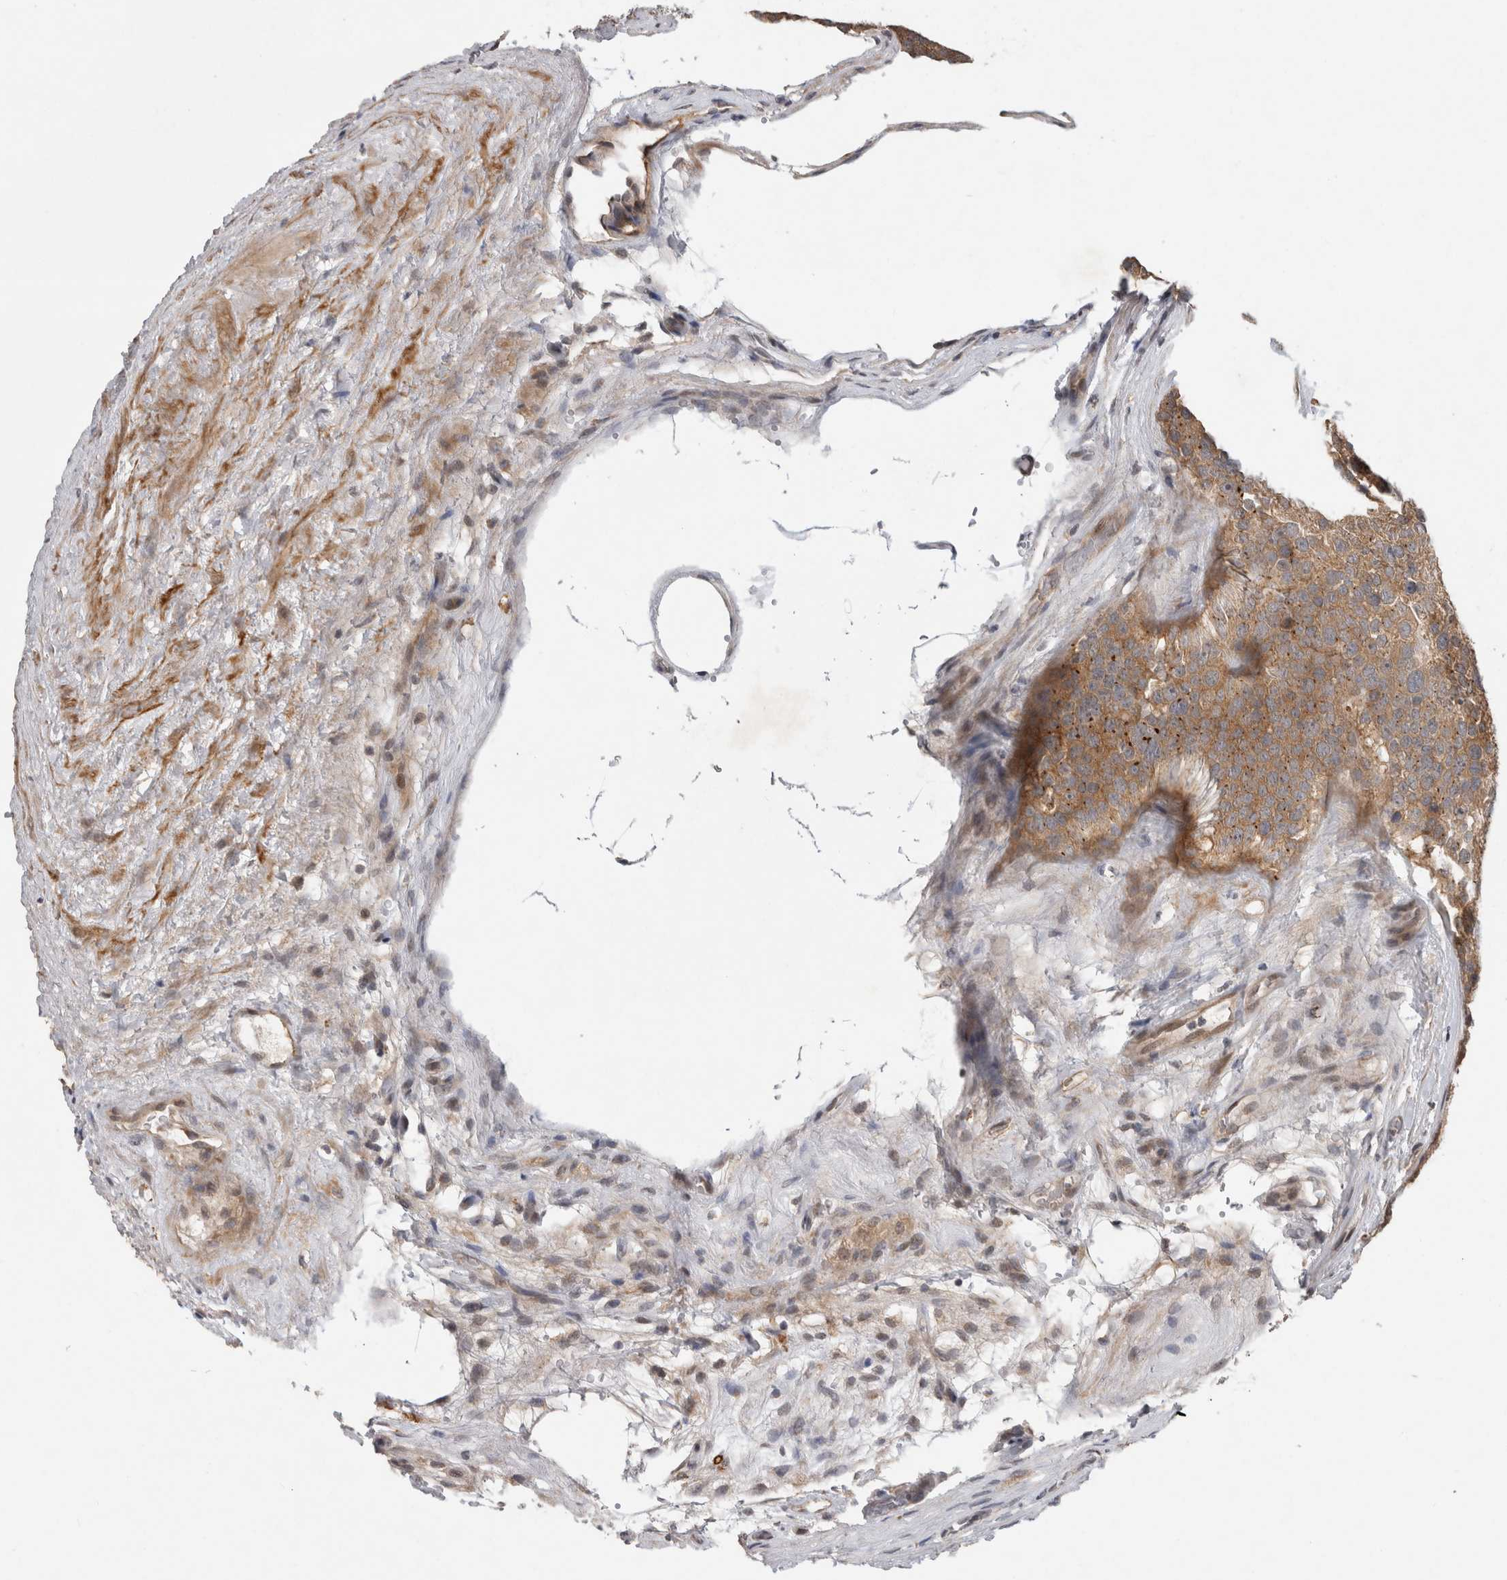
{"staining": {"intensity": "moderate", "quantity": ">75%", "location": "cytoplasmic/membranous"}, "tissue": "testis cancer", "cell_type": "Tumor cells", "image_type": "cancer", "snomed": [{"axis": "morphology", "description": "Seminoma, NOS"}, {"axis": "topography", "description": "Testis"}], "caption": "IHC image of human testis cancer (seminoma) stained for a protein (brown), which exhibits medium levels of moderate cytoplasmic/membranous staining in about >75% of tumor cells.", "gene": "RHPN1", "patient": {"sex": "male", "age": 71}}